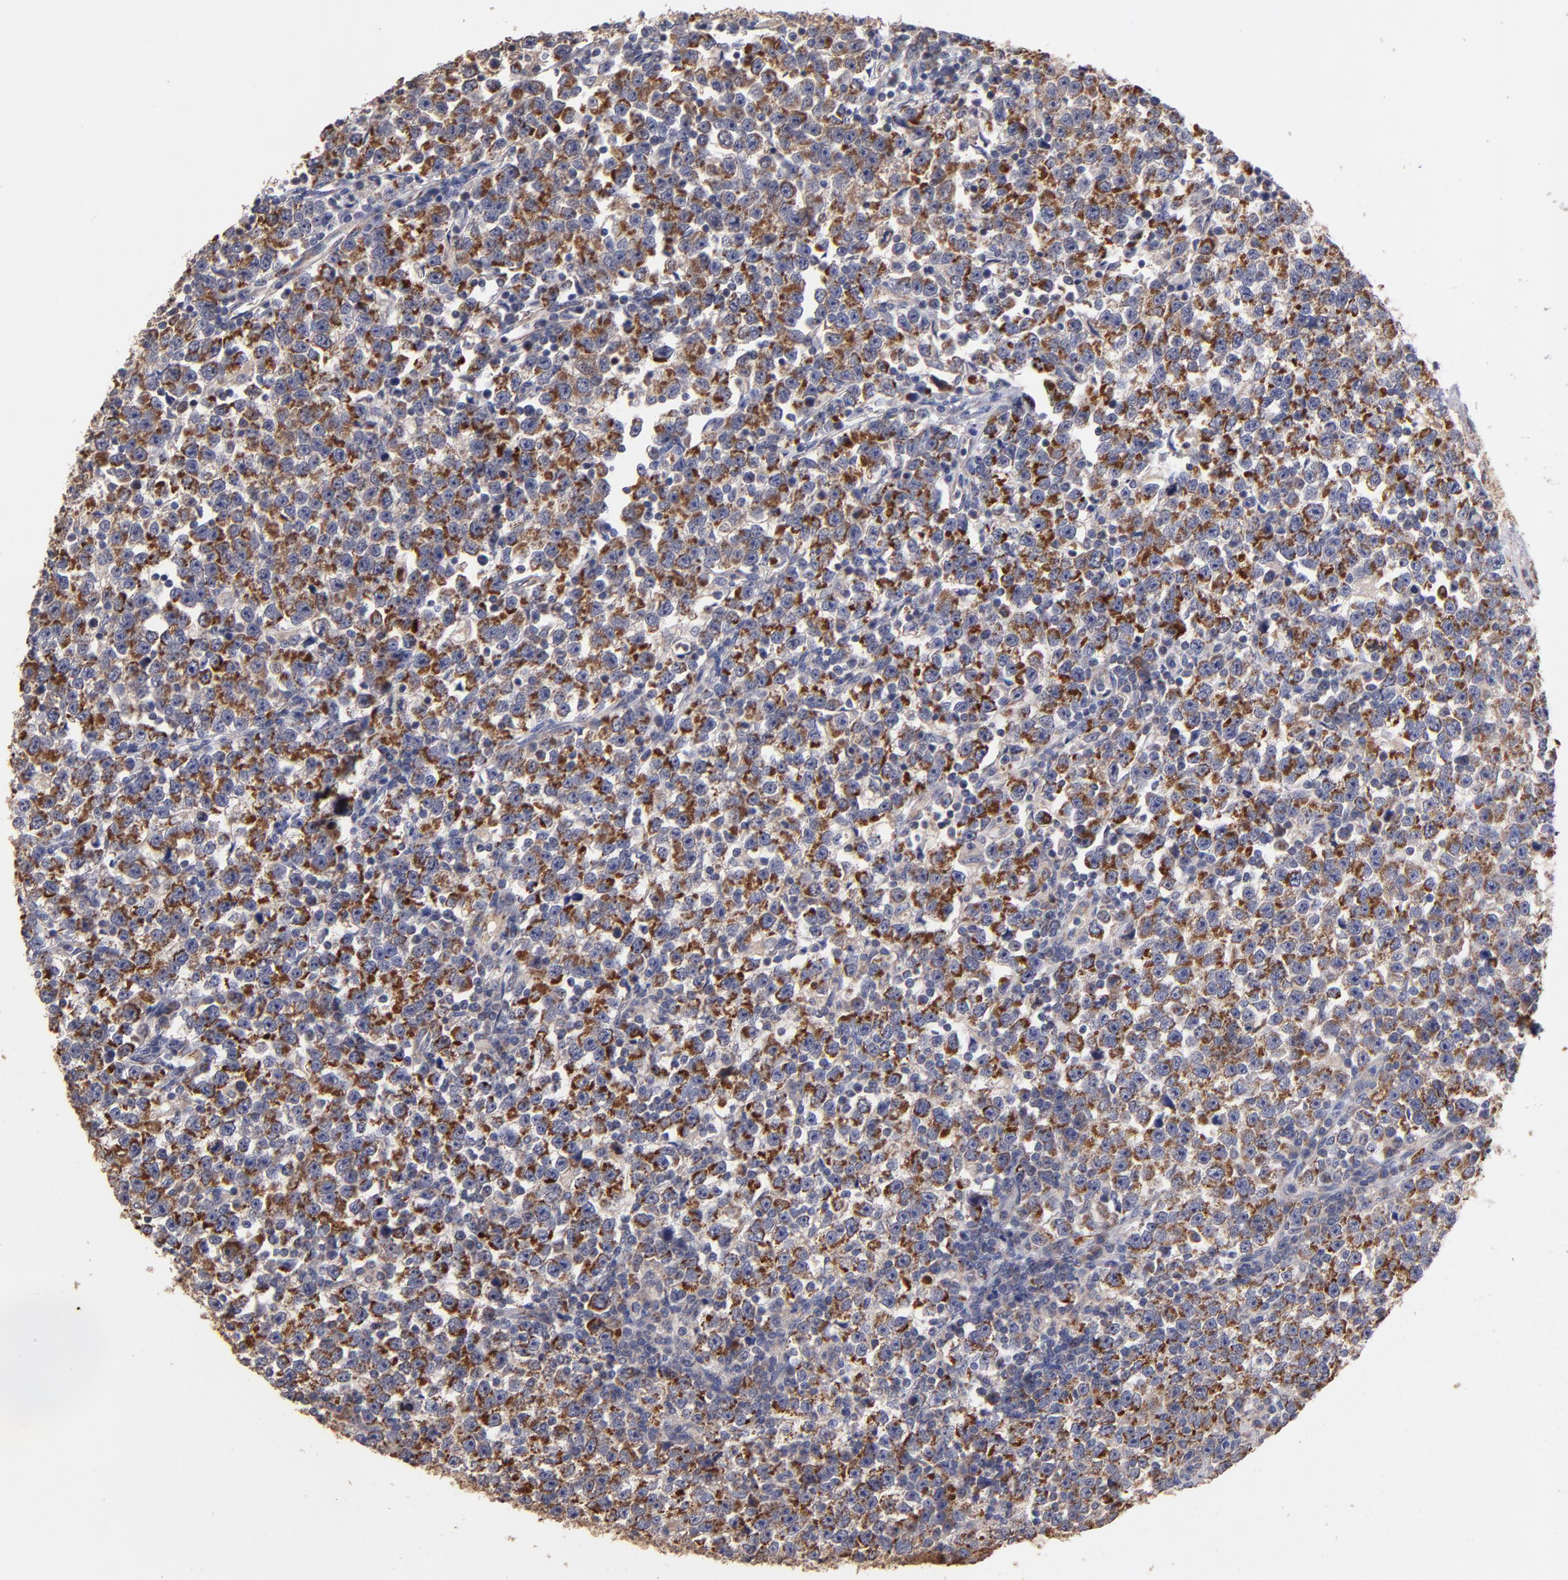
{"staining": {"intensity": "moderate", "quantity": ">75%", "location": "cytoplasmic/membranous"}, "tissue": "testis cancer", "cell_type": "Tumor cells", "image_type": "cancer", "snomed": [{"axis": "morphology", "description": "Seminoma, NOS"}, {"axis": "topography", "description": "Testis"}], "caption": "There is medium levels of moderate cytoplasmic/membranous positivity in tumor cells of testis seminoma, as demonstrated by immunohistochemical staining (brown color).", "gene": "DIABLO", "patient": {"sex": "male", "age": 43}}